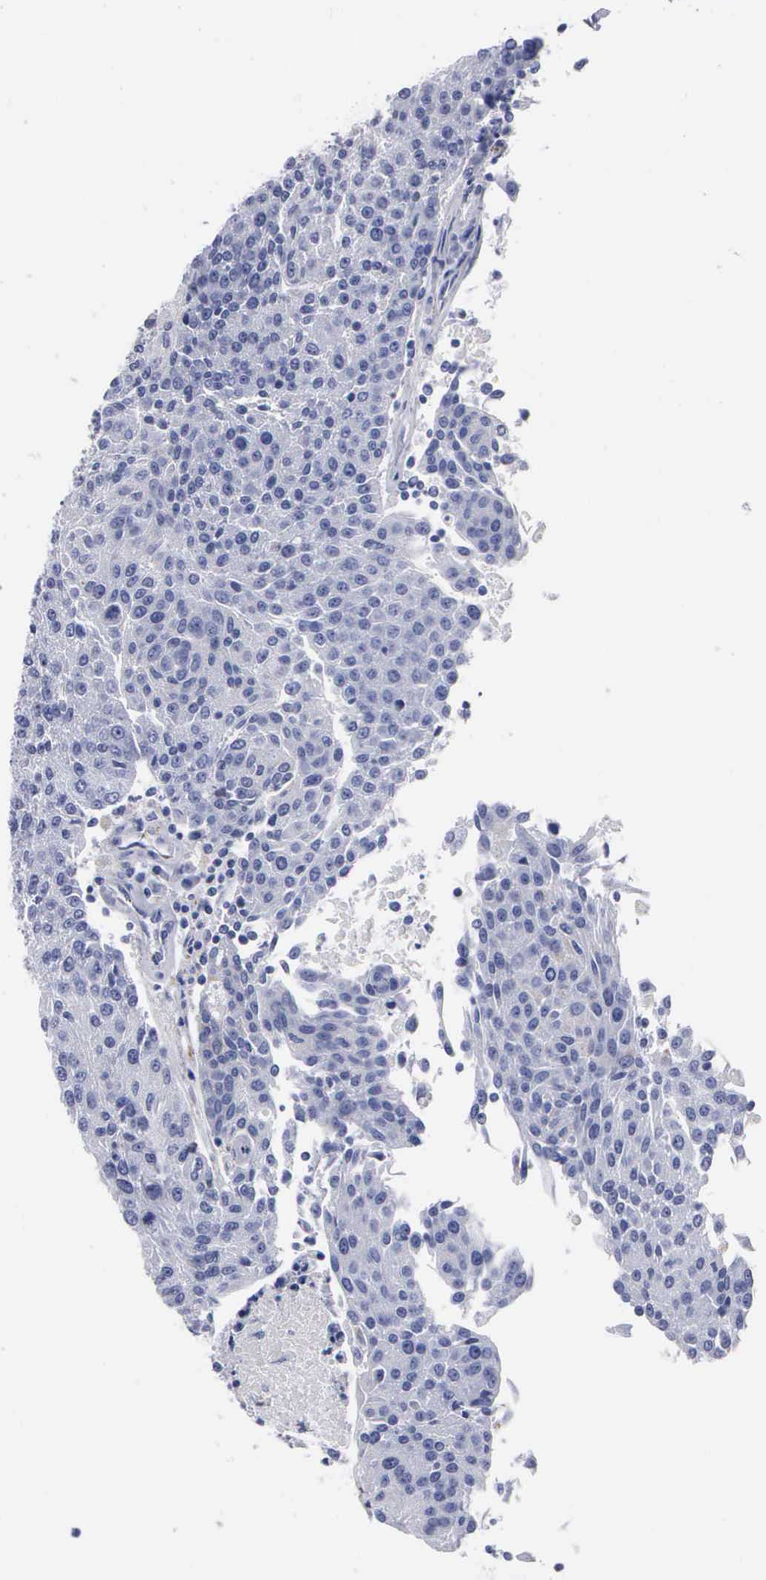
{"staining": {"intensity": "negative", "quantity": "none", "location": "none"}, "tissue": "urothelial cancer", "cell_type": "Tumor cells", "image_type": "cancer", "snomed": [{"axis": "morphology", "description": "Urothelial carcinoma, High grade"}, {"axis": "topography", "description": "Urinary bladder"}], "caption": "The immunohistochemistry histopathology image has no significant expression in tumor cells of high-grade urothelial carcinoma tissue.", "gene": "CTSL", "patient": {"sex": "female", "age": 85}}